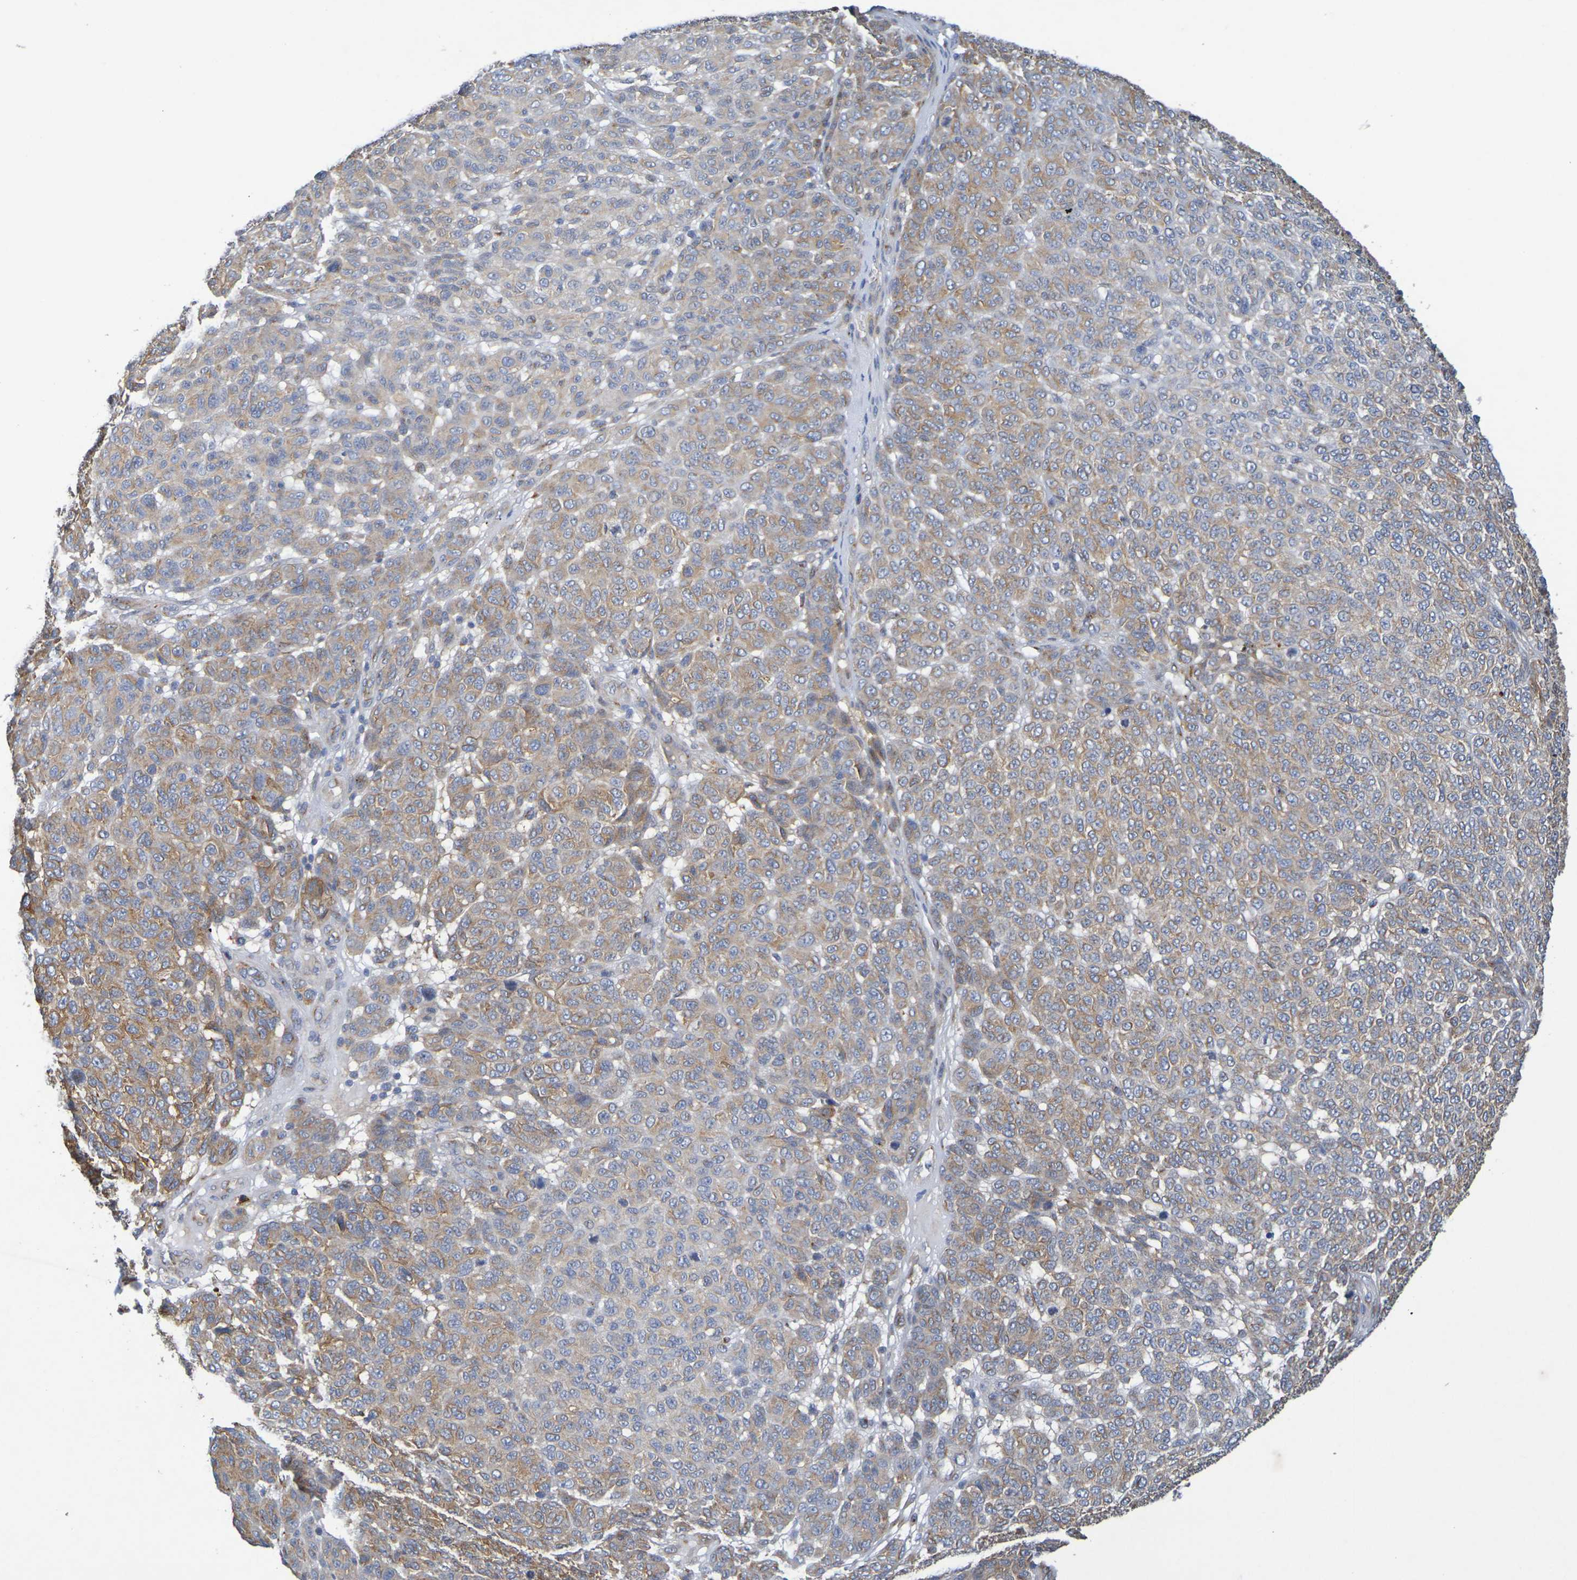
{"staining": {"intensity": "weak", "quantity": "25%-75%", "location": "cytoplasmic/membranous"}, "tissue": "melanoma", "cell_type": "Tumor cells", "image_type": "cancer", "snomed": [{"axis": "morphology", "description": "Malignant melanoma, NOS"}, {"axis": "topography", "description": "Skin"}], "caption": "Immunohistochemical staining of melanoma shows weak cytoplasmic/membranous protein positivity in about 25%-75% of tumor cells.", "gene": "DCP2", "patient": {"sex": "male", "age": 59}}